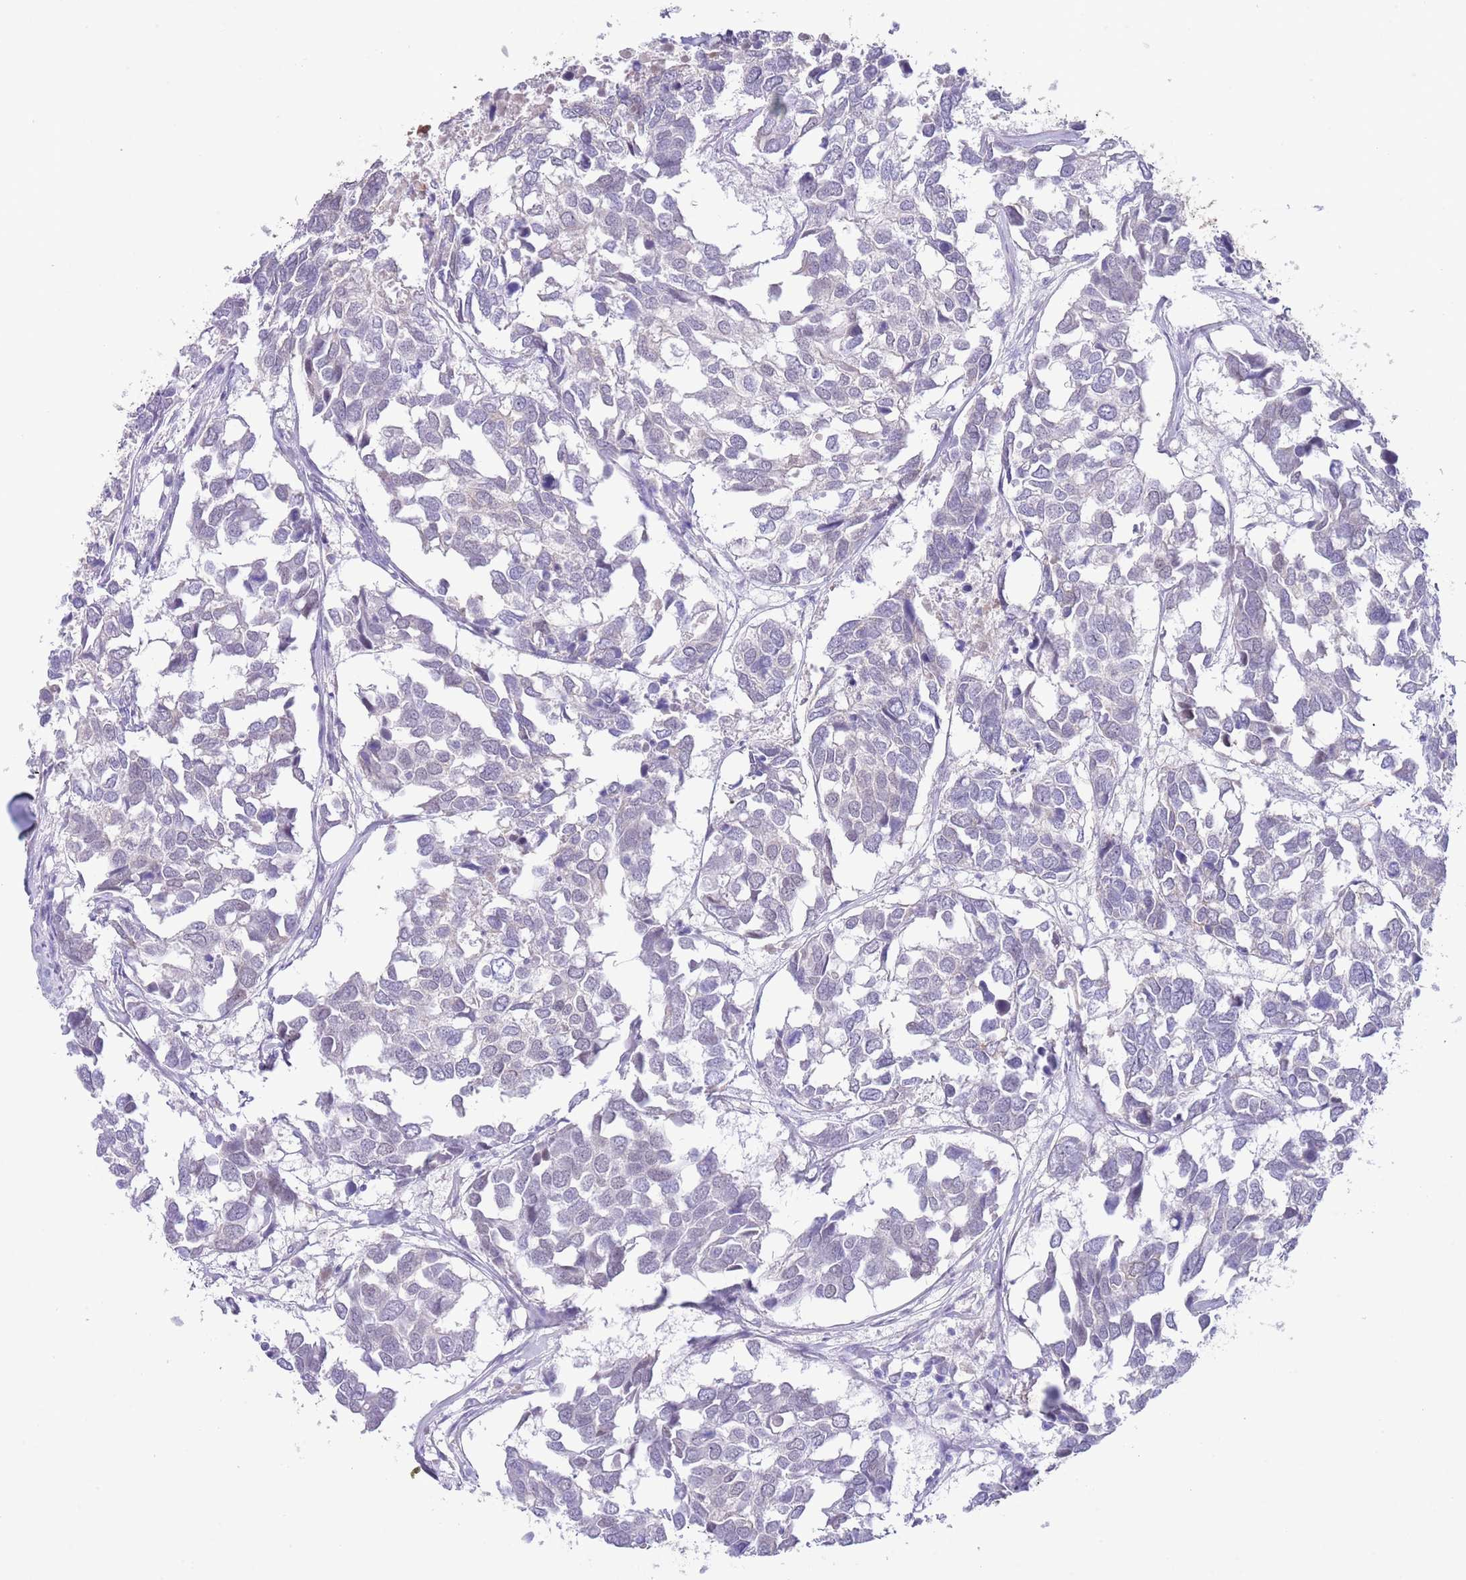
{"staining": {"intensity": "negative", "quantity": "none", "location": "none"}, "tissue": "breast cancer", "cell_type": "Tumor cells", "image_type": "cancer", "snomed": [{"axis": "morphology", "description": "Duct carcinoma"}, {"axis": "topography", "description": "Breast"}], "caption": "Tumor cells are negative for protein expression in human breast cancer (intraductal carcinoma).", "gene": "EBPL", "patient": {"sex": "female", "age": 83}}